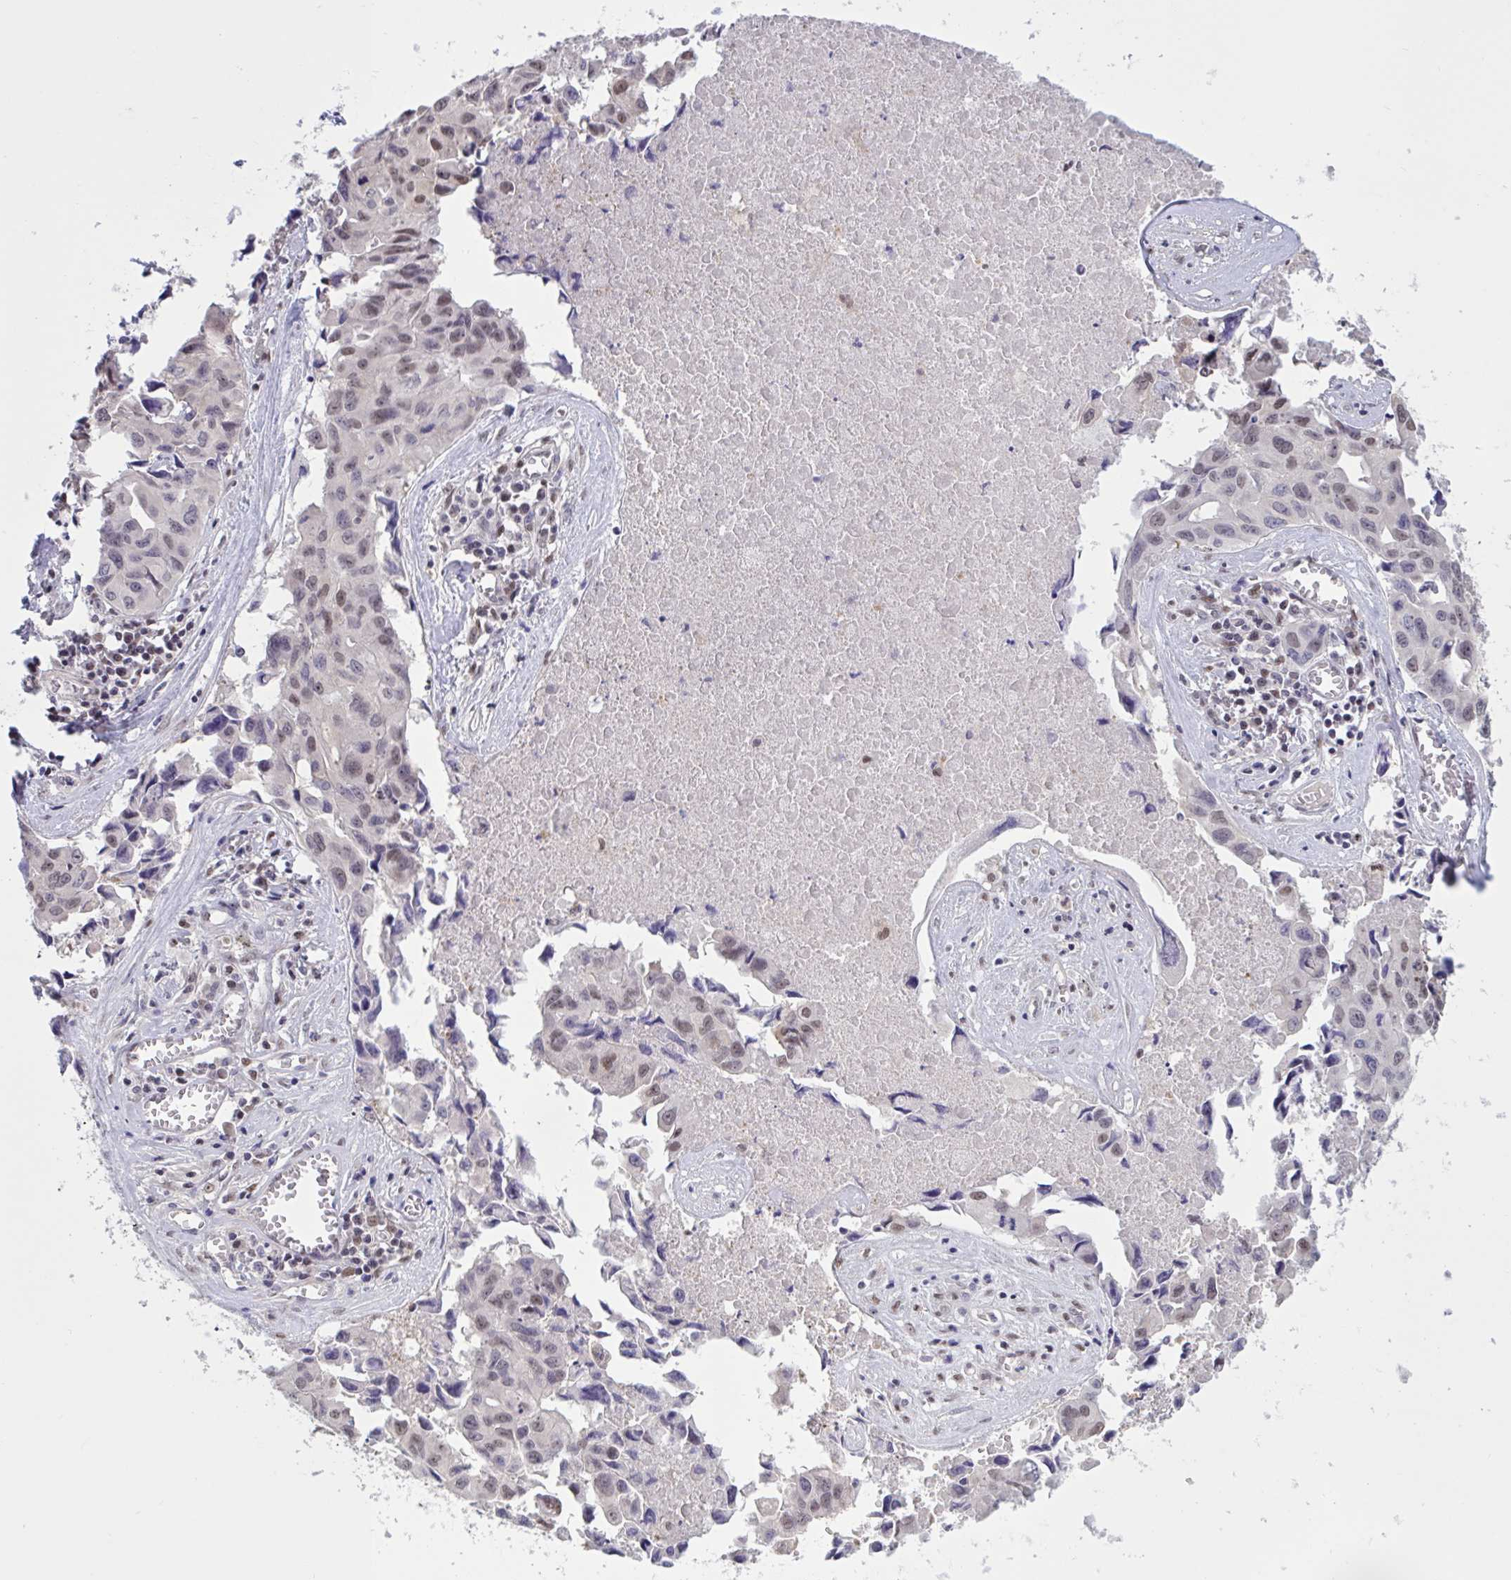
{"staining": {"intensity": "weak", "quantity": "25%-75%", "location": "nuclear"}, "tissue": "lung cancer", "cell_type": "Tumor cells", "image_type": "cancer", "snomed": [{"axis": "morphology", "description": "Adenocarcinoma, NOS"}, {"axis": "topography", "description": "Lymph node"}, {"axis": "topography", "description": "Lung"}], "caption": "Adenocarcinoma (lung) stained for a protein reveals weak nuclear positivity in tumor cells.", "gene": "RBL1", "patient": {"sex": "male", "age": 64}}